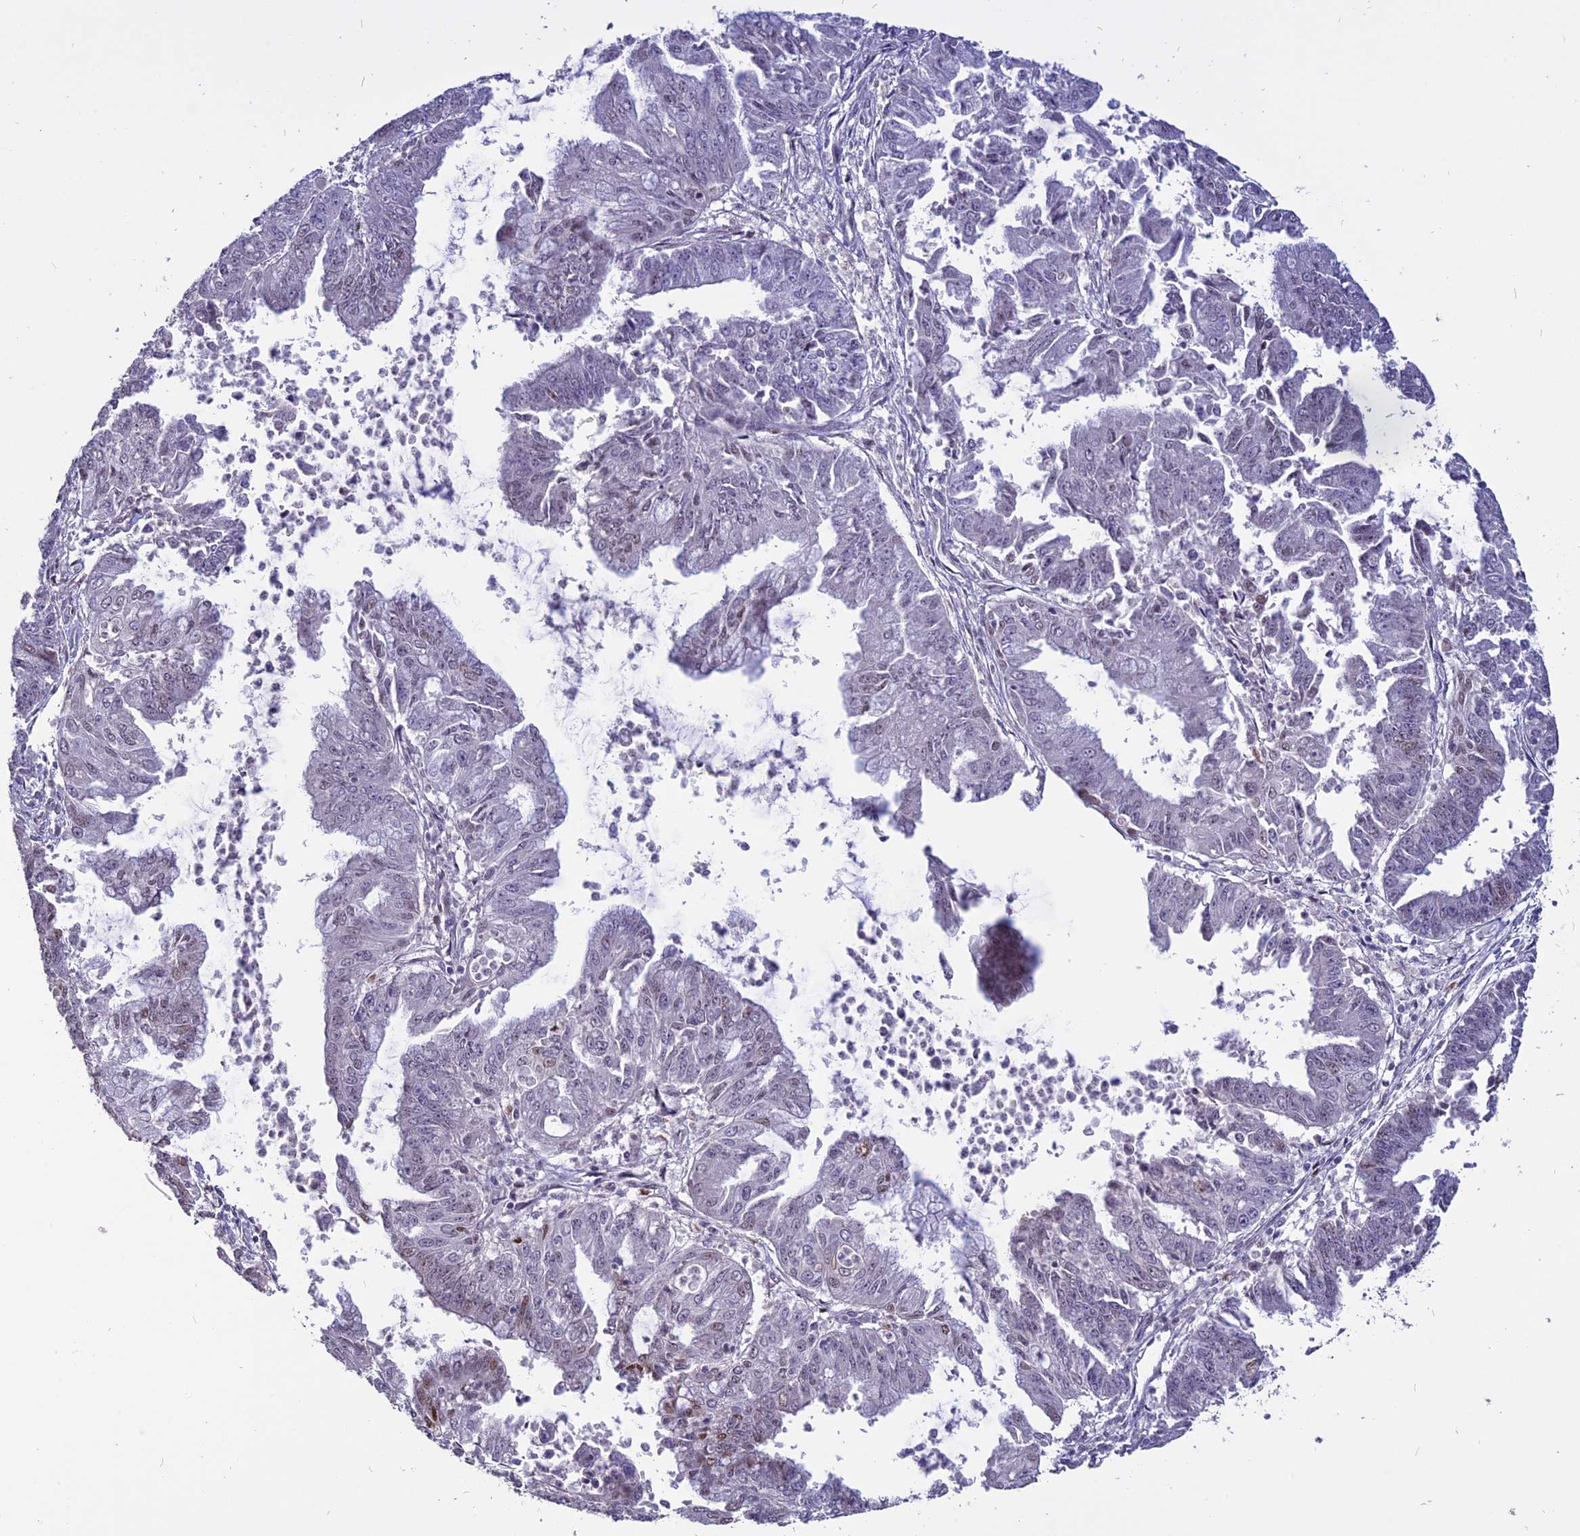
{"staining": {"intensity": "moderate", "quantity": "<25%", "location": "nuclear"}, "tissue": "endometrial cancer", "cell_type": "Tumor cells", "image_type": "cancer", "snomed": [{"axis": "morphology", "description": "Adenocarcinoma, NOS"}, {"axis": "topography", "description": "Endometrium"}], "caption": "Immunohistochemistry (IHC) (DAB) staining of human adenocarcinoma (endometrial) demonstrates moderate nuclear protein expression in approximately <25% of tumor cells.", "gene": "TMEM263", "patient": {"sex": "female", "age": 73}}